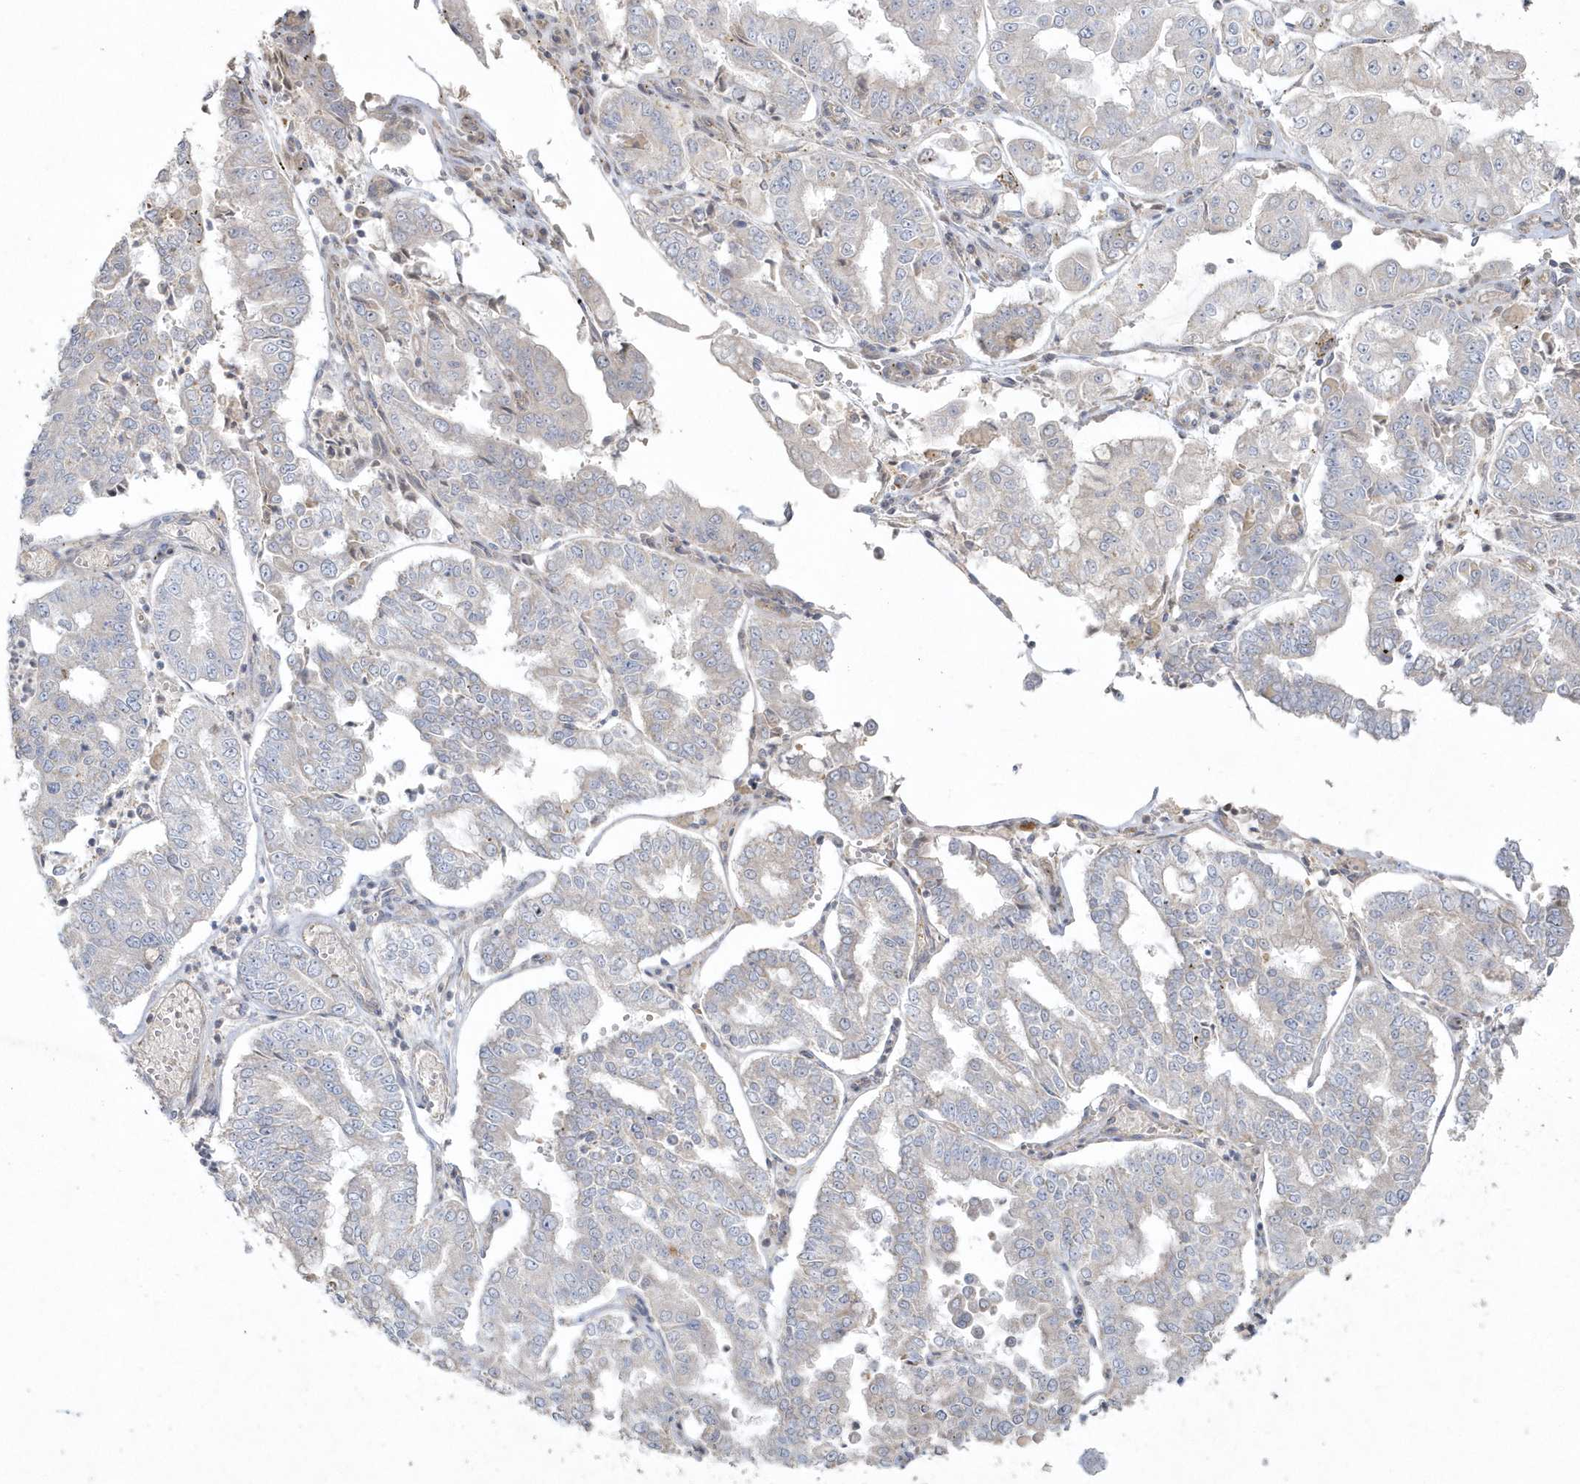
{"staining": {"intensity": "negative", "quantity": "none", "location": "none"}, "tissue": "stomach cancer", "cell_type": "Tumor cells", "image_type": "cancer", "snomed": [{"axis": "morphology", "description": "Adenocarcinoma, NOS"}, {"axis": "topography", "description": "Stomach"}], "caption": "Tumor cells show no significant protein positivity in adenocarcinoma (stomach).", "gene": "BLTP3A", "patient": {"sex": "male", "age": 76}}